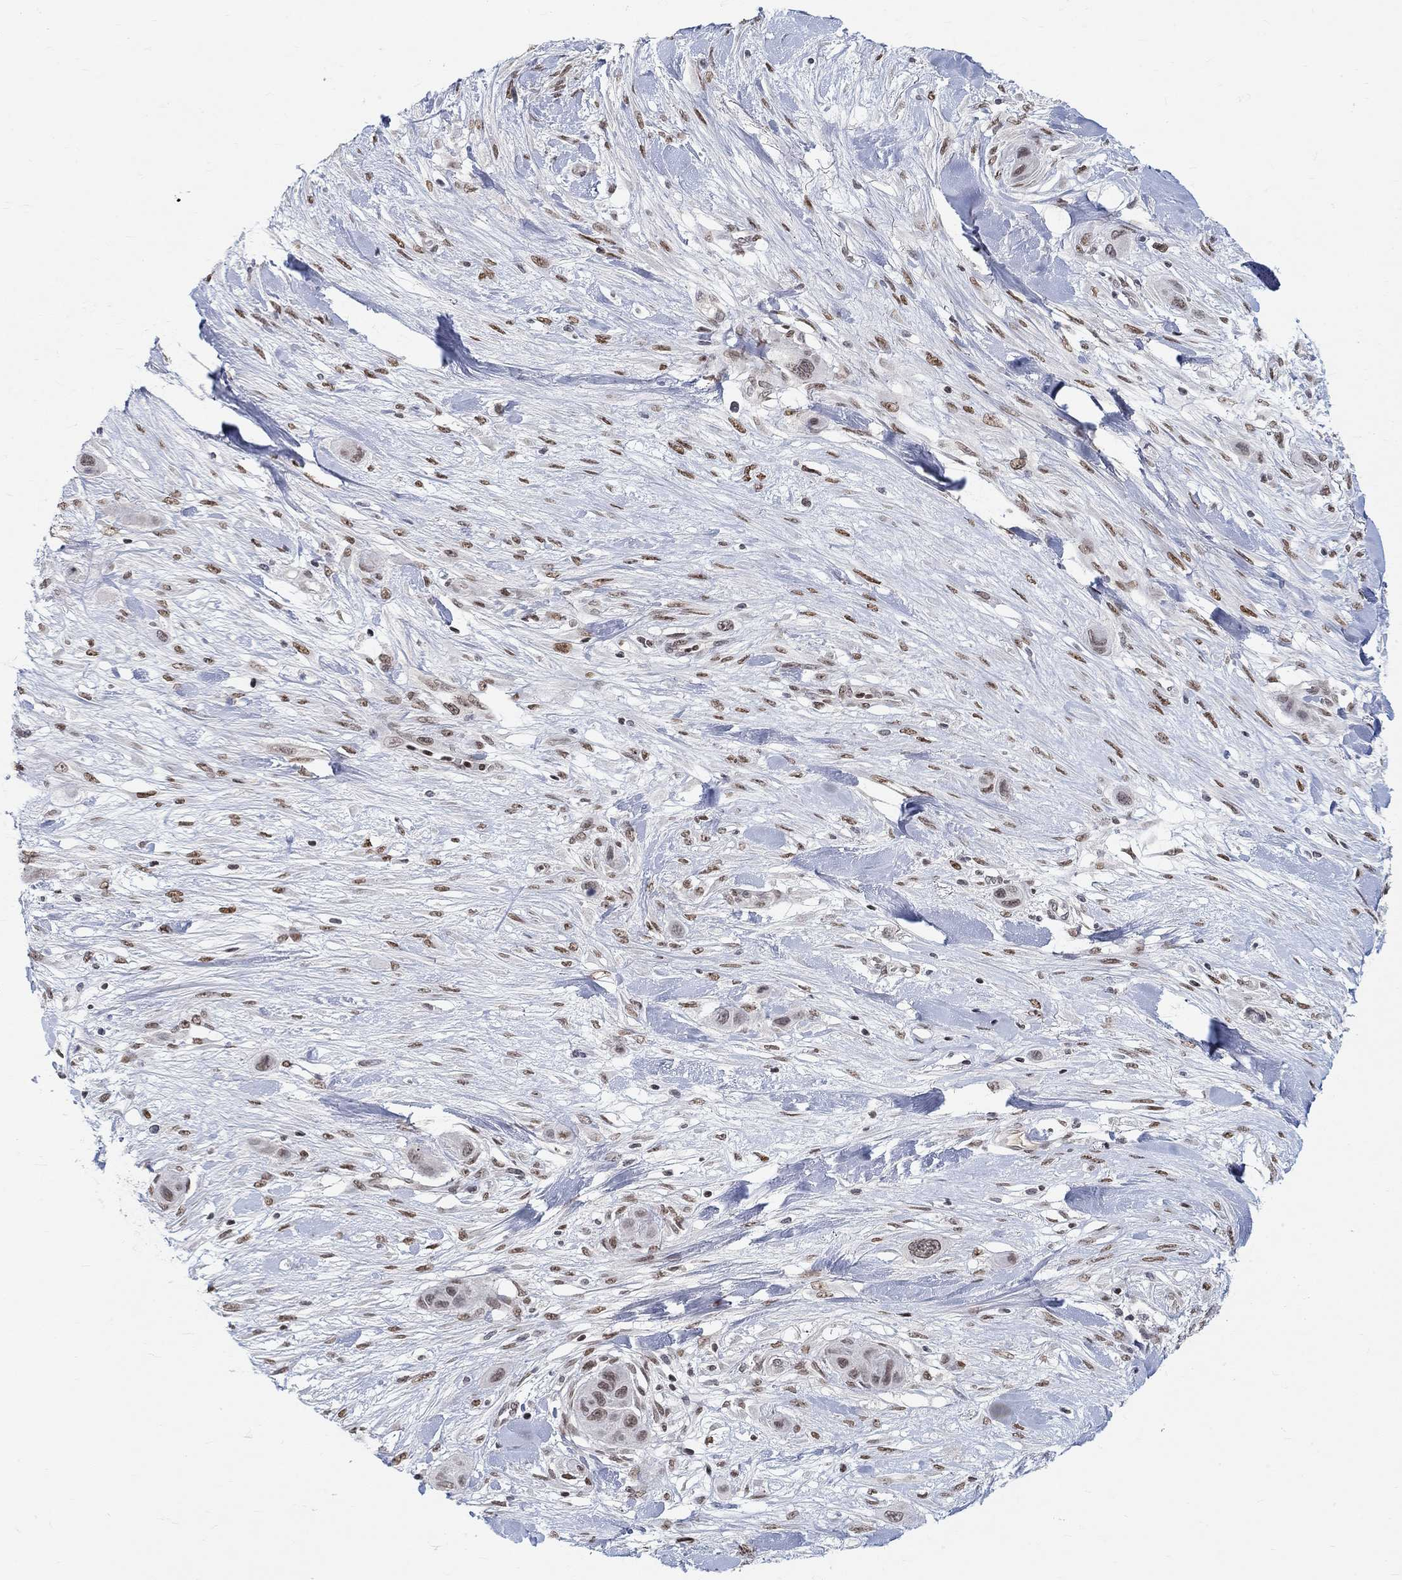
{"staining": {"intensity": "moderate", "quantity": "<25%", "location": "nuclear"}, "tissue": "skin cancer", "cell_type": "Tumor cells", "image_type": "cancer", "snomed": [{"axis": "morphology", "description": "Squamous cell carcinoma, NOS"}, {"axis": "topography", "description": "Skin"}], "caption": "About <25% of tumor cells in human skin squamous cell carcinoma exhibit moderate nuclear protein positivity as visualized by brown immunohistochemical staining.", "gene": "KLF12", "patient": {"sex": "male", "age": 79}}